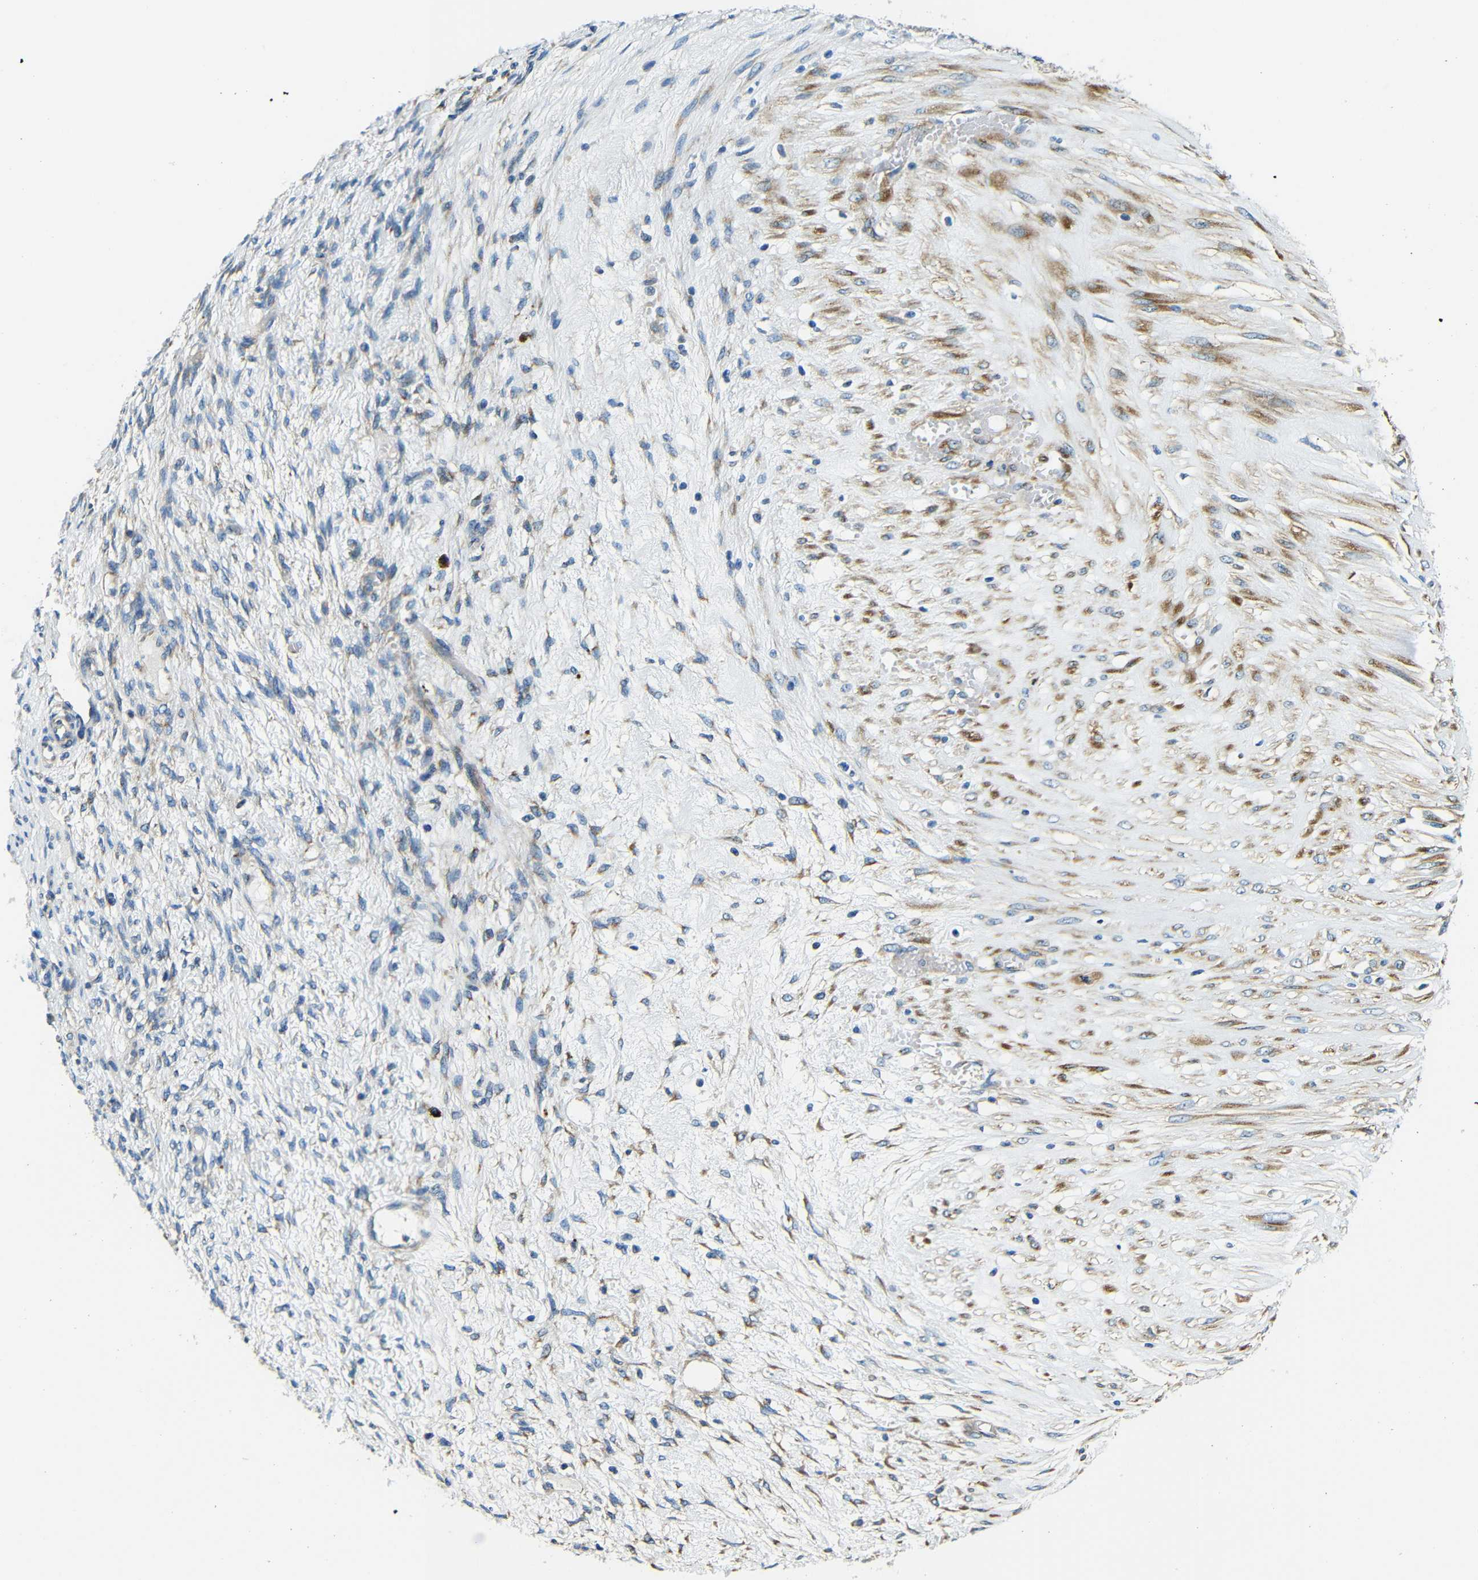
{"staining": {"intensity": "moderate", "quantity": "25%-75%", "location": "cytoplasmic/membranous"}, "tissue": "ovarian cancer", "cell_type": "Tumor cells", "image_type": "cancer", "snomed": [{"axis": "morphology", "description": "Cystadenocarcinoma, mucinous, NOS"}, {"axis": "topography", "description": "Ovary"}], "caption": "IHC (DAB) staining of mucinous cystadenocarcinoma (ovarian) demonstrates moderate cytoplasmic/membranous protein staining in approximately 25%-75% of tumor cells.", "gene": "USO1", "patient": {"sex": "female", "age": 80}}